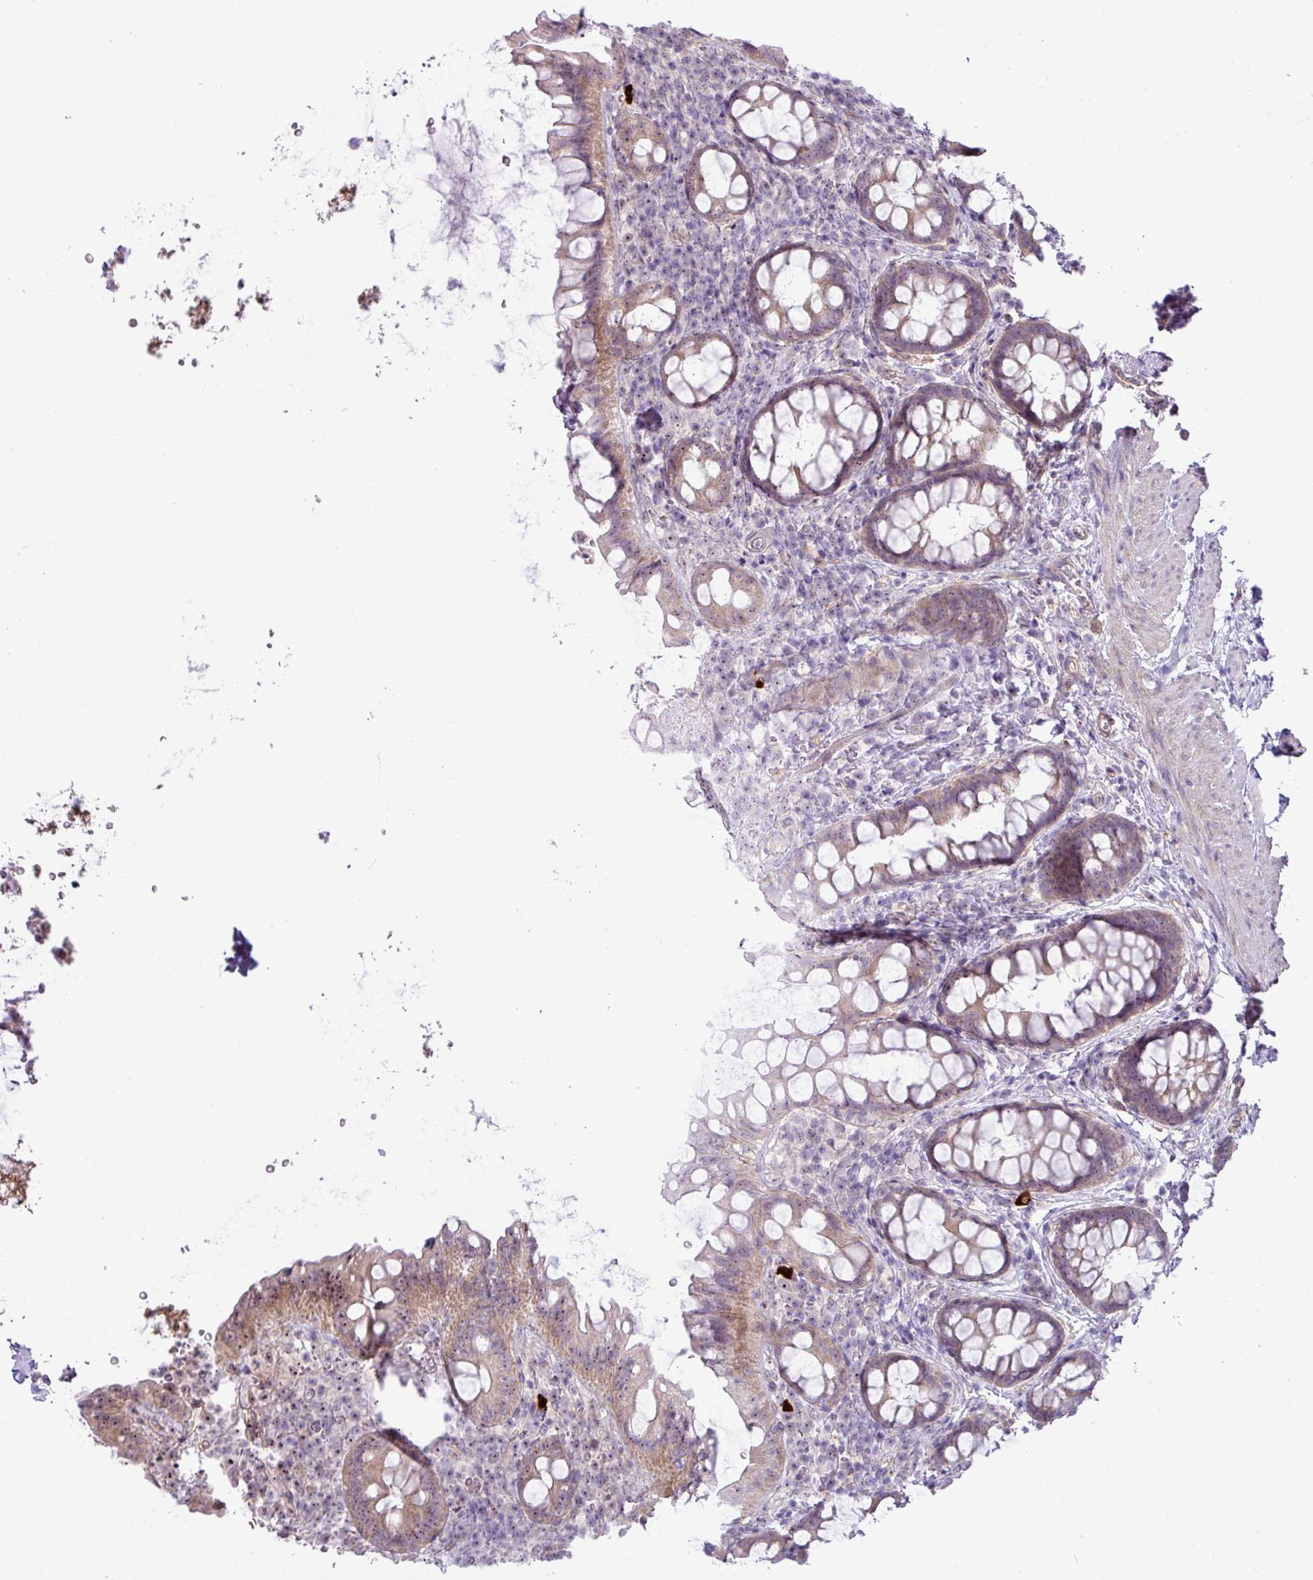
{"staining": {"intensity": "moderate", "quantity": ">75%", "location": "cytoplasmic/membranous,nuclear"}, "tissue": "rectum", "cell_type": "Glandular cells", "image_type": "normal", "snomed": [{"axis": "morphology", "description": "Normal tissue, NOS"}, {"axis": "topography", "description": "Rectum"}, {"axis": "topography", "description": "Peripheral nerve tissue"}], "caption": "Moderate cytoplasmic/membranous,nuclear protein expression is present in approximately >75% of glandular cells in rectum.", "gene": "MAK16", "patient": {"sex": "female", "age": 69}}